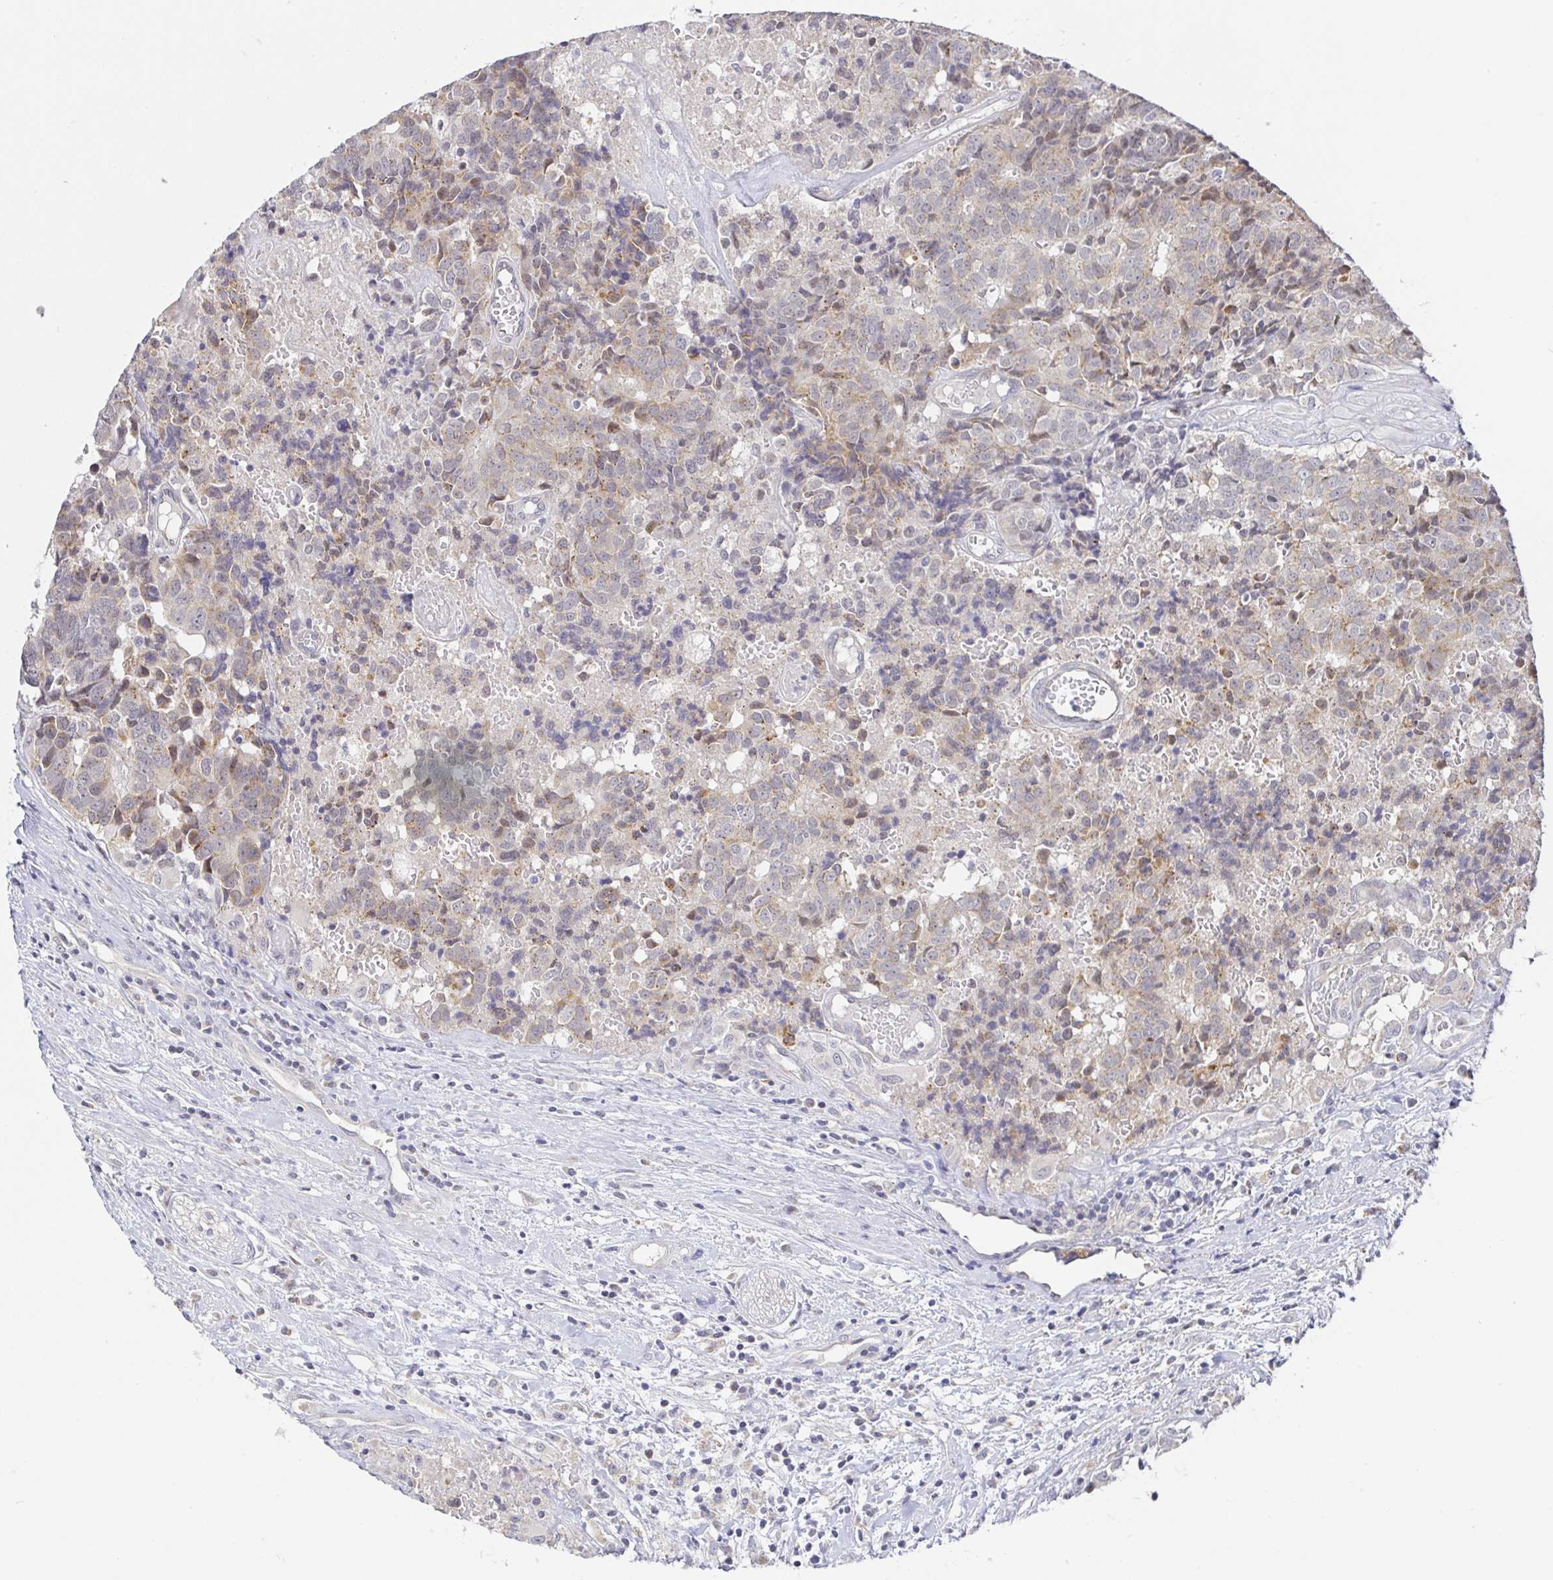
{"staining": {"intensity": "weak", "quantity": "25%-75%", "location": "cytoplasmic/membranous"}, "tissue": "prostate cancer", "cell_type": "Tumor cells", "image_type": "cancer", "snomed": [{"axis": "morphology", "description": "Adenocarcinoma, High grade"}, {"axis": "topography", "description": "Prostate and seminal vesicle, NOS"}], "caption": "Brown immunohistochemical staining in adenocarcinoma (high-grade) (prostate) displays weak cytoplasmic/membranous expression in about 25%-75% of tumor cells. Ihc stains the protein in brown and the nuclei are stained blue.", "gene": "CIT", "patient": {"sex": "male", "age": 60}}